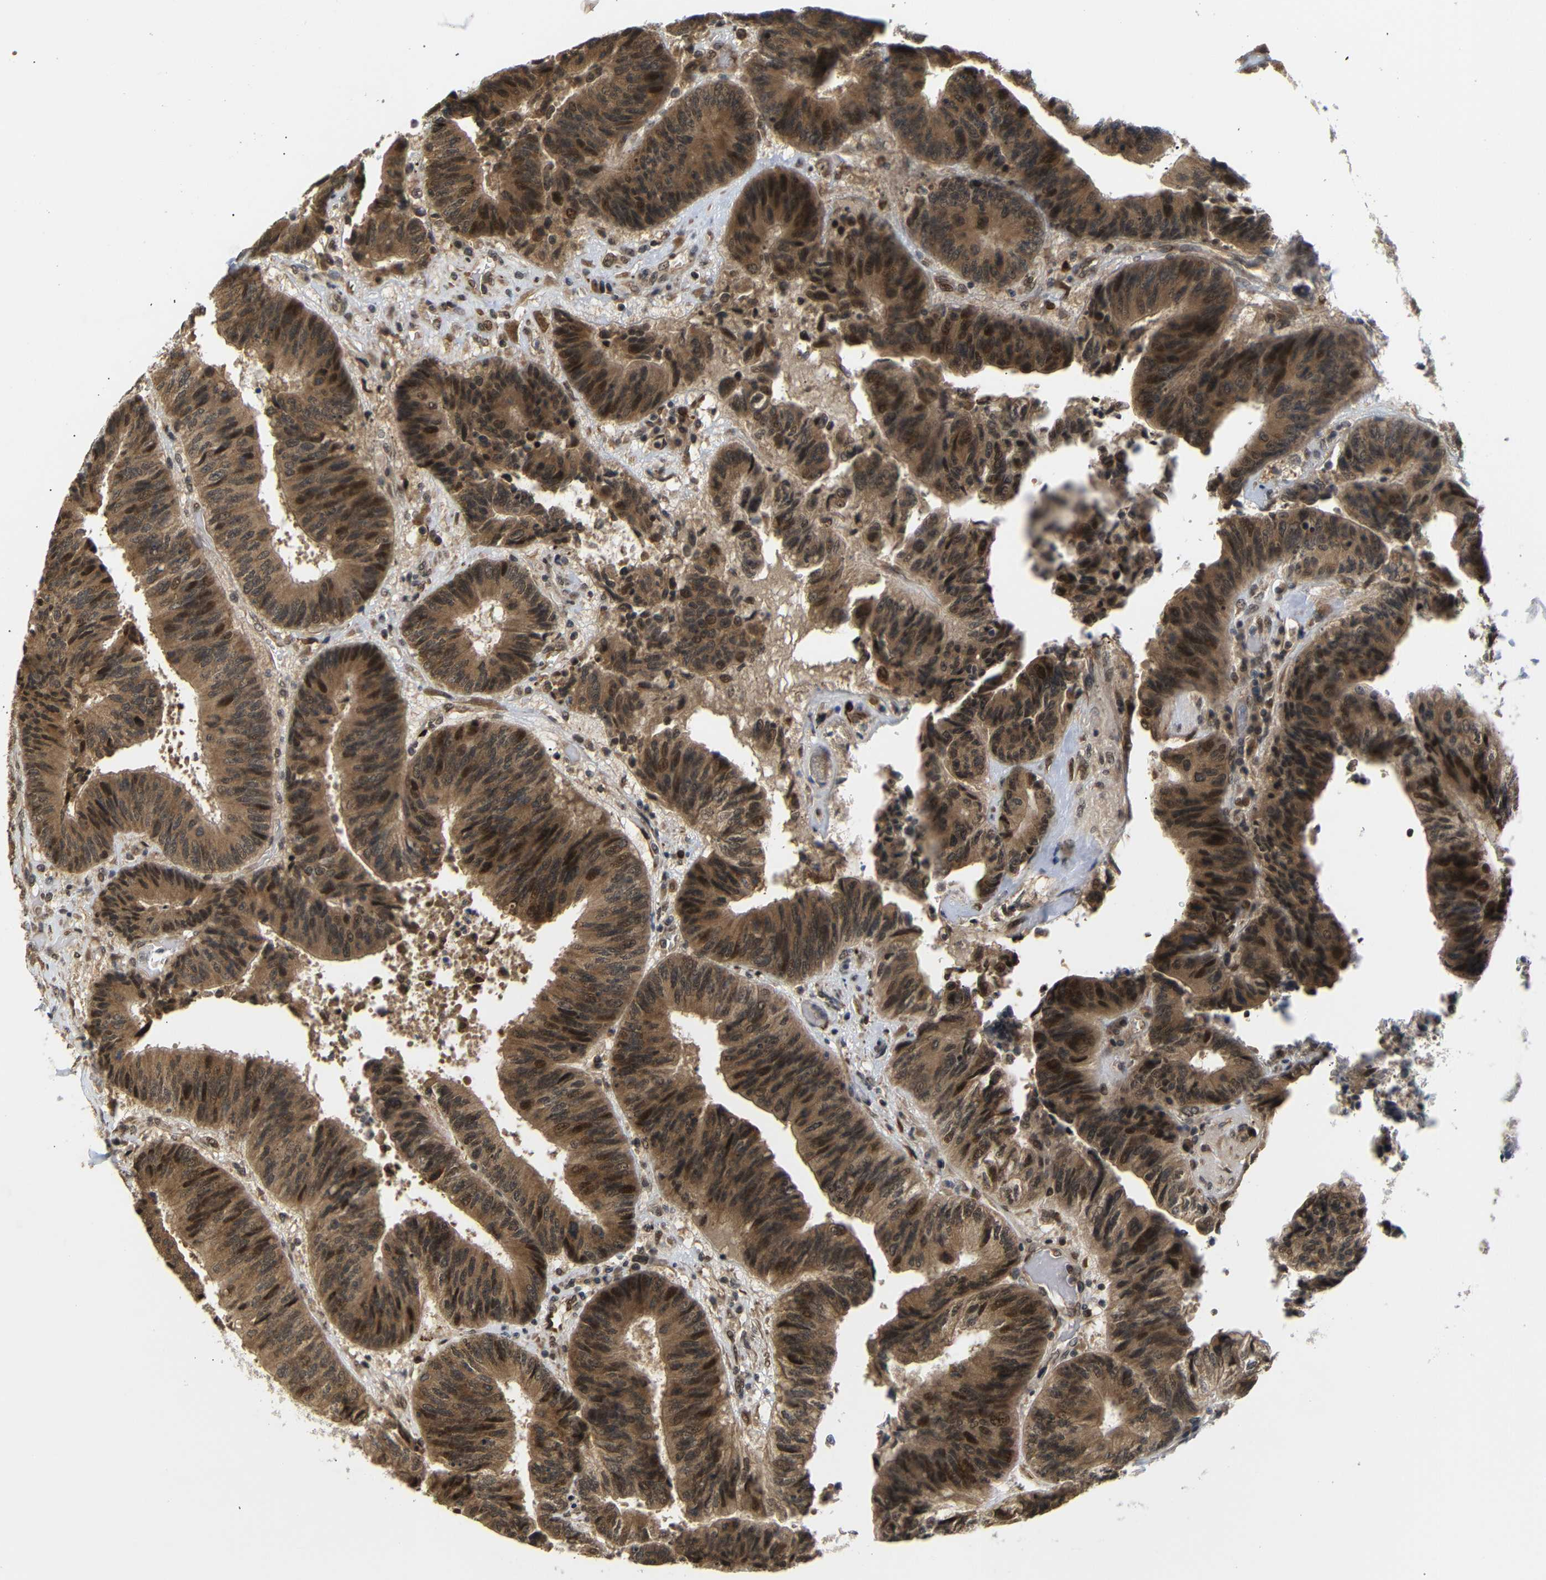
{"staining": {"intensity": "moderate", "quantity": ">75%", "location": "cytoplasmic/membranous,nuclear"}, "tissue": "colorectal cancer", "cell_type": "Tumor cells", "image_type": "cancer", "snomed": [{"axis": "morphology", "description": "Adenocarcinoma, NOS"}, {"axis": "topography", "description": "Rectum"}], "caption": "The immunohistochemical stain labels moderate cytoplasmic/membranous and nuclear positivity in tumor cells of colorectal cancer tissue.", "gene": "GJA5", "patient": {"sex": "male", "age": 72}}